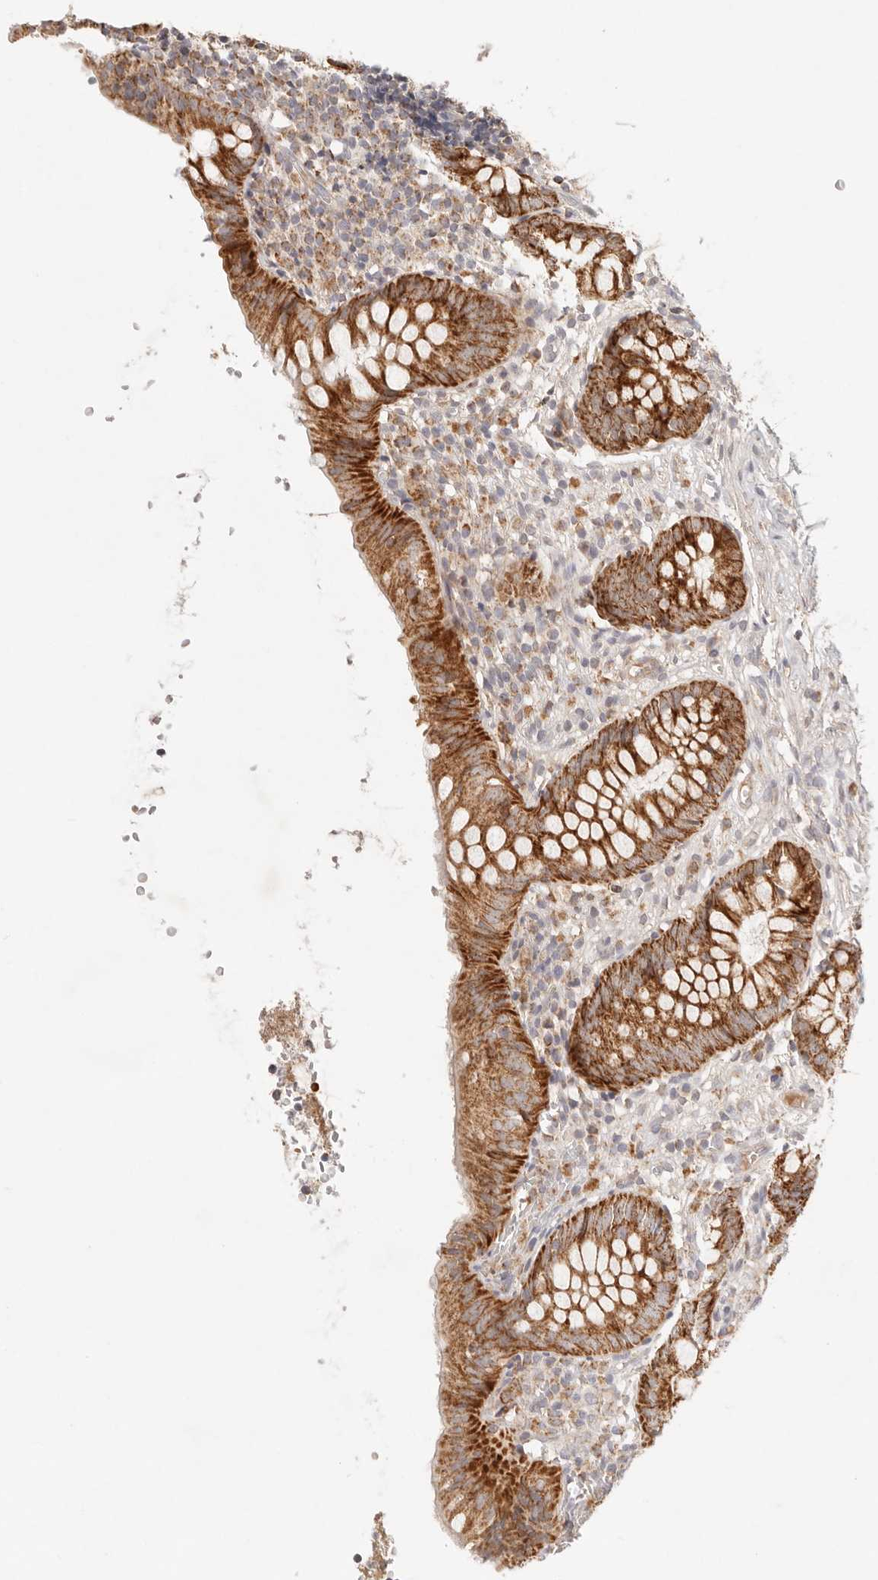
{"staining": {"intensity": "strong", "quantity": ">75%", "location": "cytoplasmic/membranous"}, "tissue": "appendix", "cell_type": "Glandular cells", "image_type": "normal", "snomed": [{"axis": "morphology", "description": "Normal tissue, NOS"}, {"axis": "topography", "description": "Appendix"}], "caption": "Appendix stained with a brown dye demonstrates strong cytoplasmic/membranous positive expression in approximately >75% of glandular cells.", "gene": "COA6", "patient": {"sex": "male", "age": 8}}